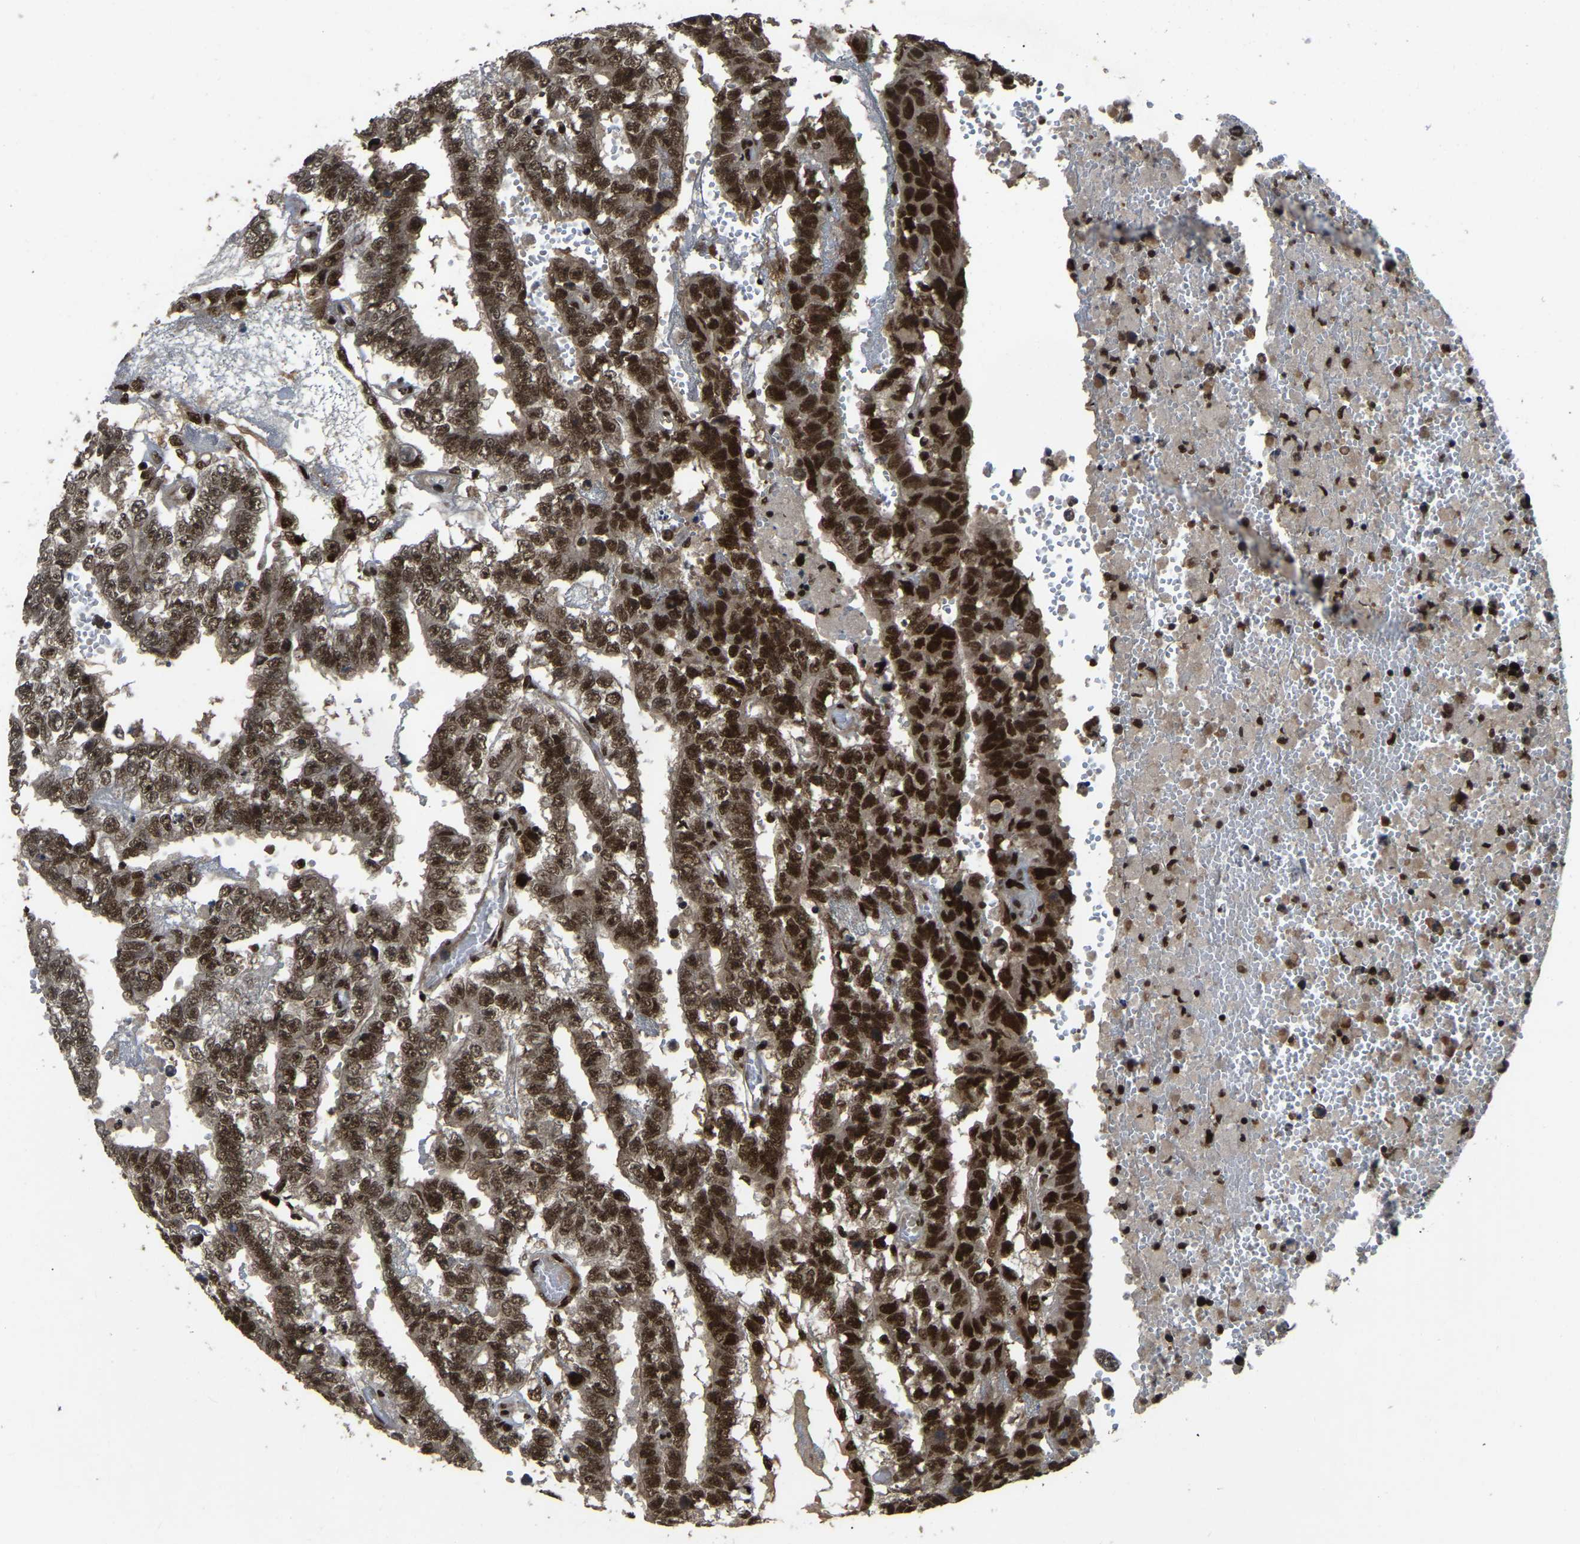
{"staining": {"intensity": "strong", "quantity": ">75%", "location": "nuclear"}, "tissue": "testis cancer", "cell_type": "Tumor cells", "image_type": "cancer", "snomed": [{"axis": "morphology", "description": "Carcinoma, Embryonal, NOS"}, {"axis": "topography", "description": "Testis"}], "caption": "This micrograph exhibits immunohistochemistry staining of testis cancer (embryonal carcinoma), with high strong nuclear positivity in approximately >75% of tumor cells.", "gene": "TBL1XR1", "patient": {"sex": "male", "age": 25}}